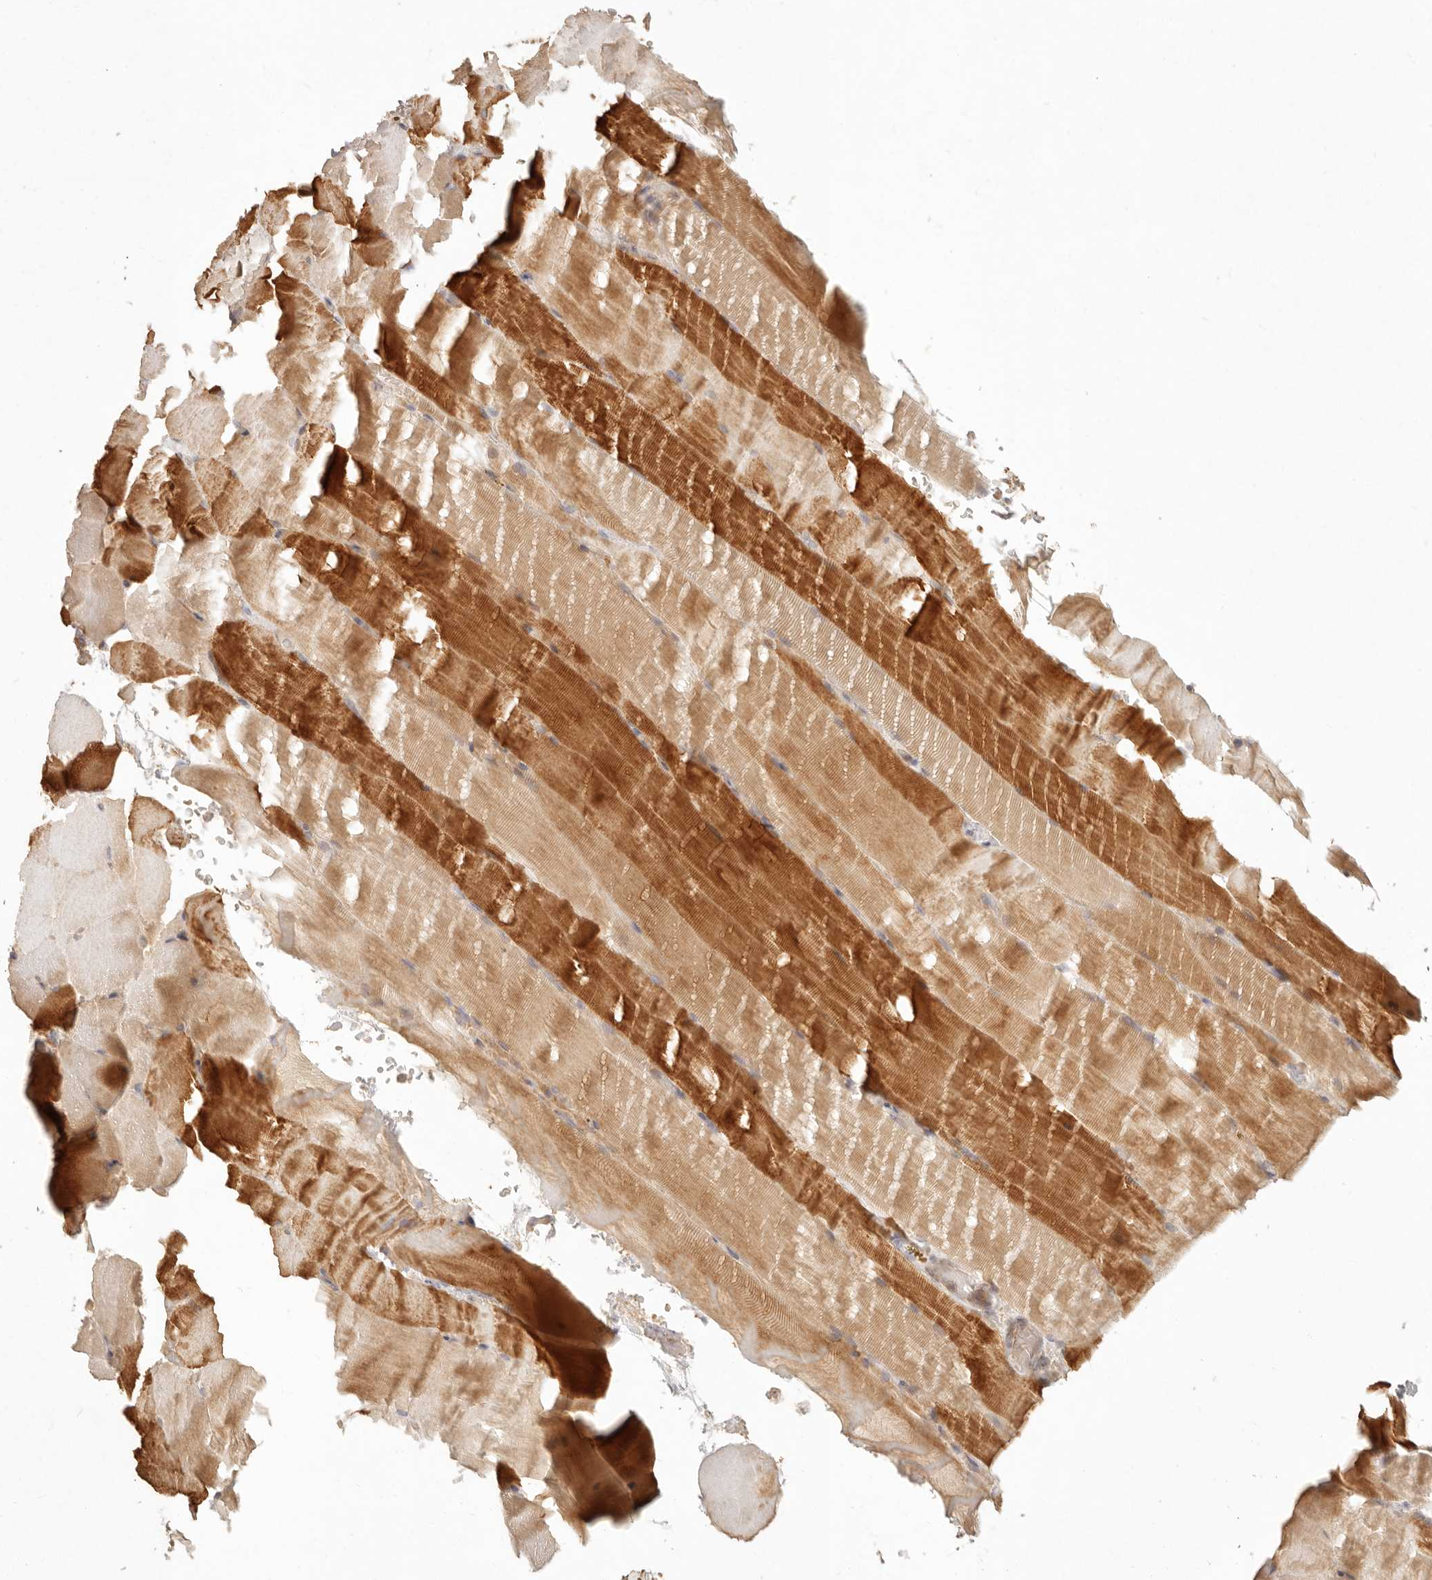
{"staining": {"intensity": "strong", "quantity": "25%-75%", "location": "cytoplasmic/membranous"}, "tissue": "skeletal muscle", "cell_type": "Myocytes", "image_type": "normal", "snomed": [{"axis": "morphology", "description": "Normal tissue, NOS"}, {"axis": "topography", "description": "Skeletal muscle"}, {"axis": "topography", "description": "Parathyroid gland"}], "caption": "IHC of benign skeletal muscle shows high levels of strong cytoplasmic/membranous staining in approximately 25%-75% of myocytes.", "gene": "PPP1R3B", "patient": {"sex": "female", "age": 37}}